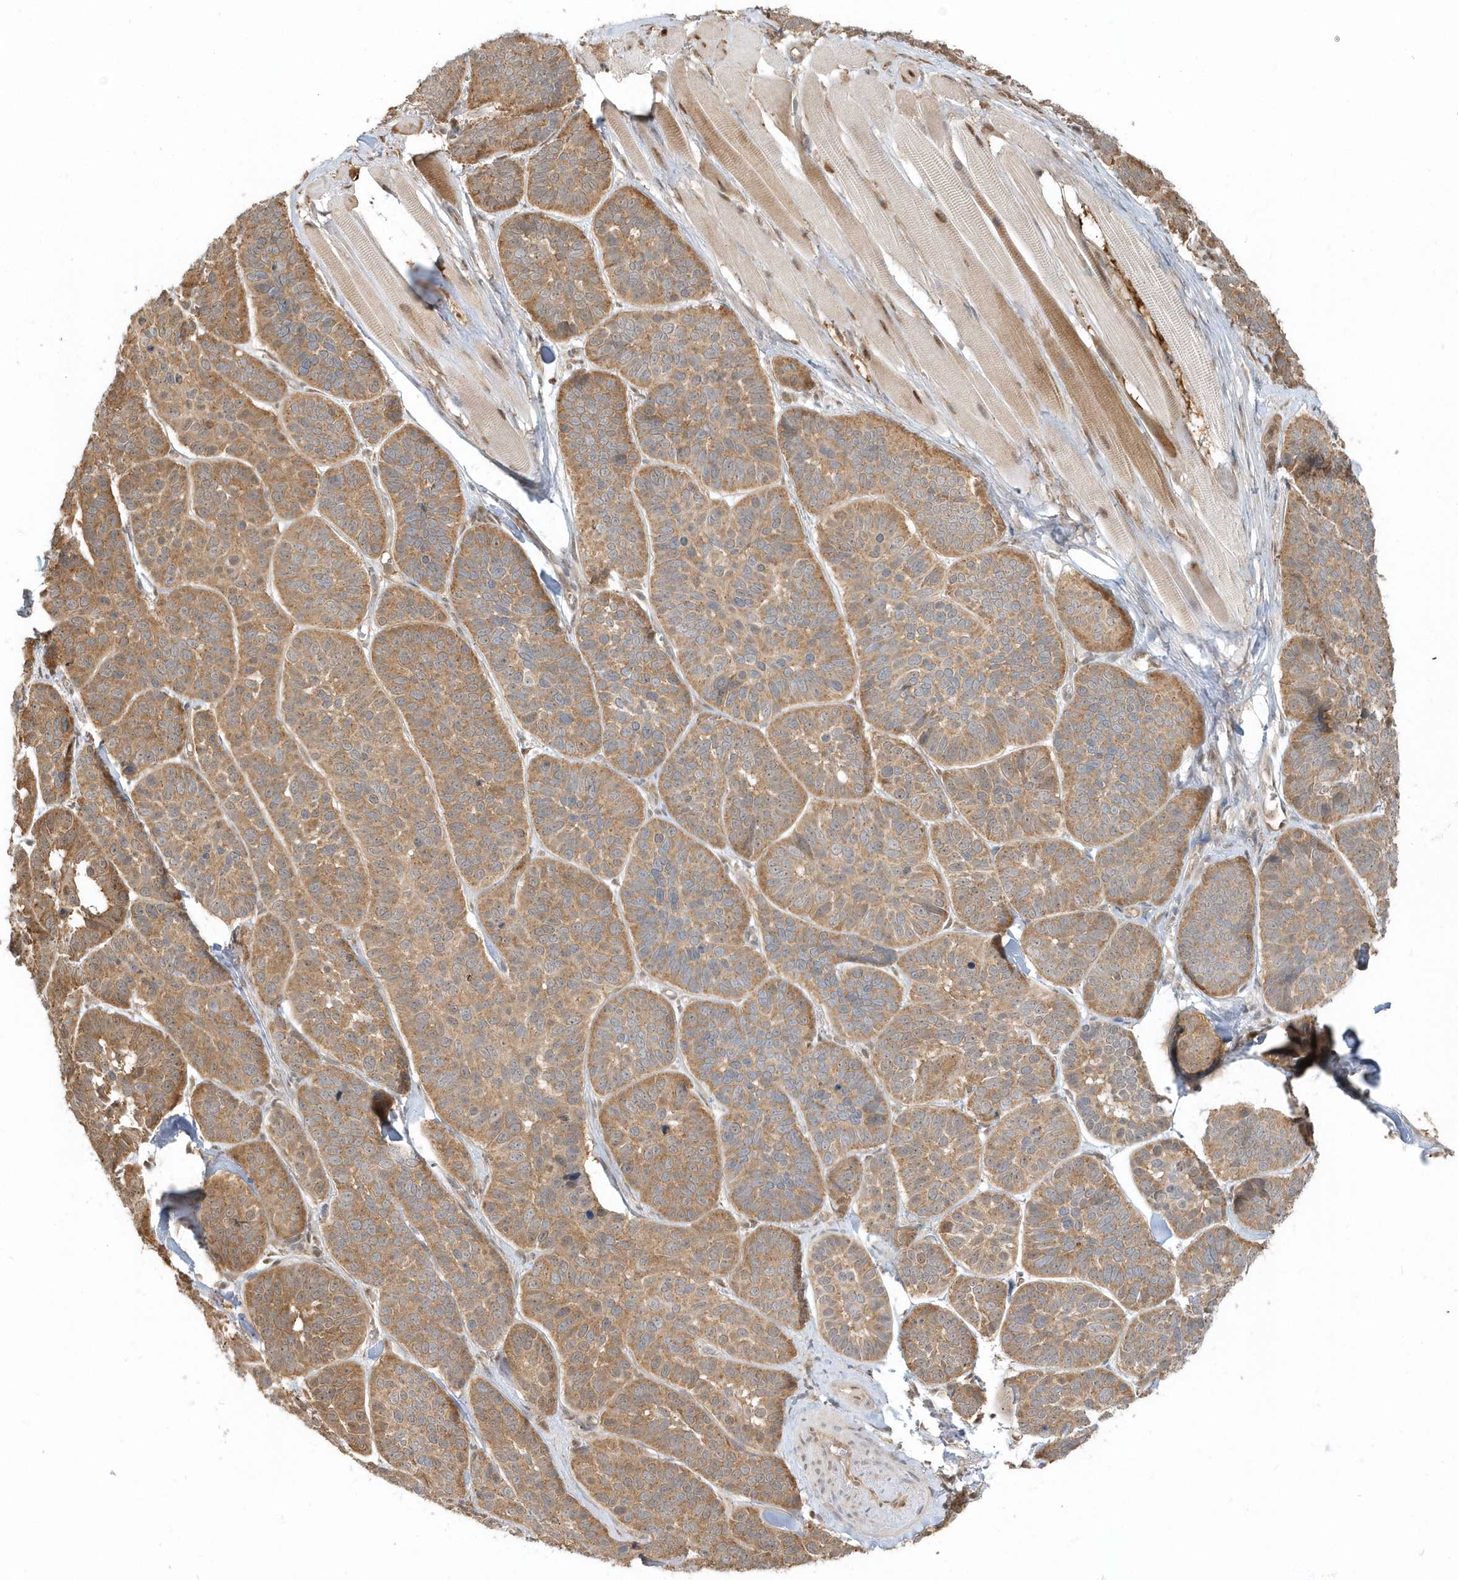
{"staining": {"intensity": "moderate", "quantity": ">75%", "location": "cytoplasmic/membranous"}, "tissue": "skin cancer", "cell_type": "Tumor cells", "image_type": "cancer", "snomed": [{"axis": "morphology", "description": "Basal cell carcinoma"}, {"axis": "topography", "description": "Skin"}], "caption": "High-power microscopy captured an IHC micrograph of skin basal cell carcinoma, revealing moderate cytoplasmic/membranous expression in about >75% of tumor cells. (brown staining indicates protein expression, while blue staining denotes nuclei).", "gene": "PSMD6", "patient": {"sex": "male", "age": 62}}